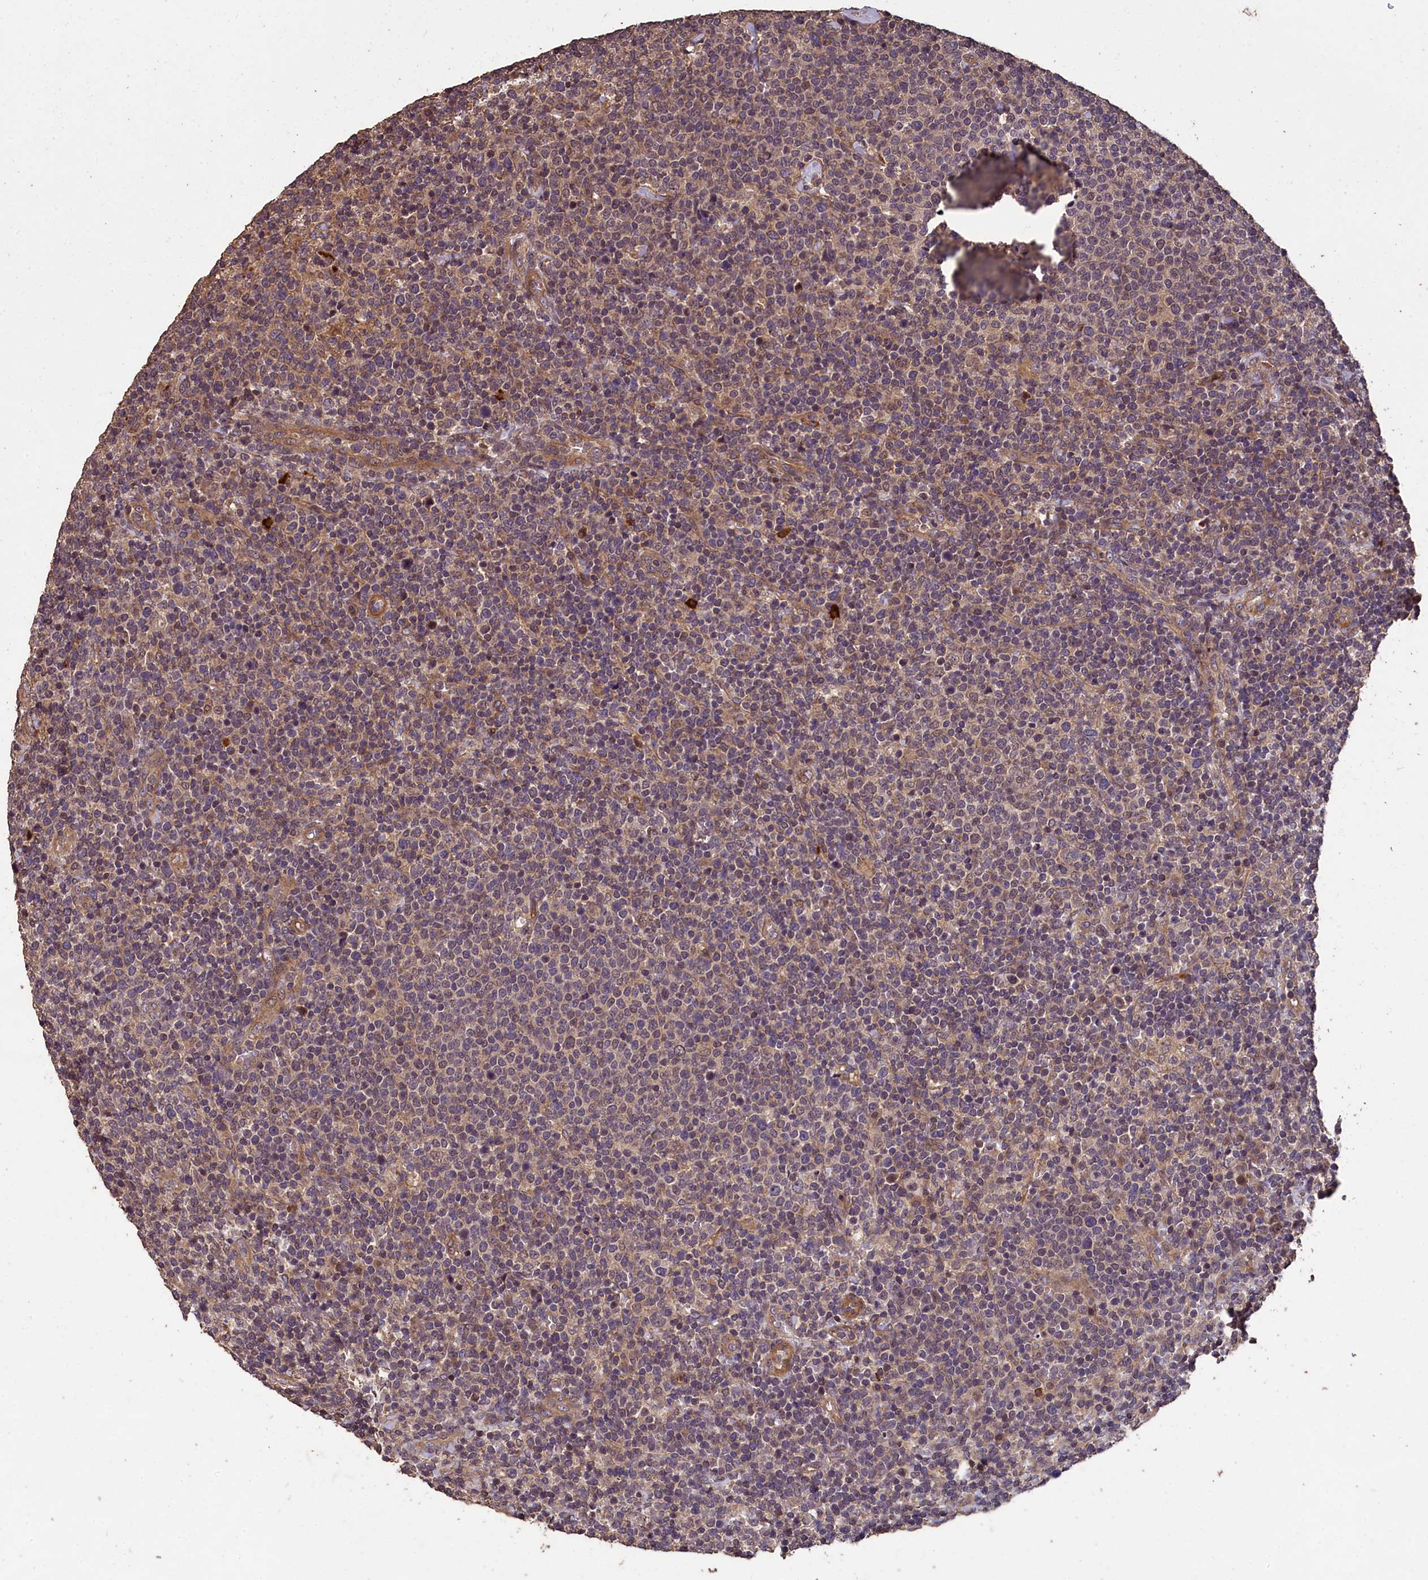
{"staining": {"intensity": "negative", "quantity": "none", "location": "none"}, "tissue": "lymphoma", "cell_type": "Tumor cells", "image_type": "cancer", "snomed": [{"axis": "morphology", "description": "Malignant lymphoma, non-Hodgkin's type, High grade"}, {"axis": "topography", "description": "Lymph node"}], "caption": "Lymphoma was stained to show a protein in brown. There is no significant positivity in tumor cells.", "gene": "CHD9", "patient": {"sex": "male", "age": 61}}